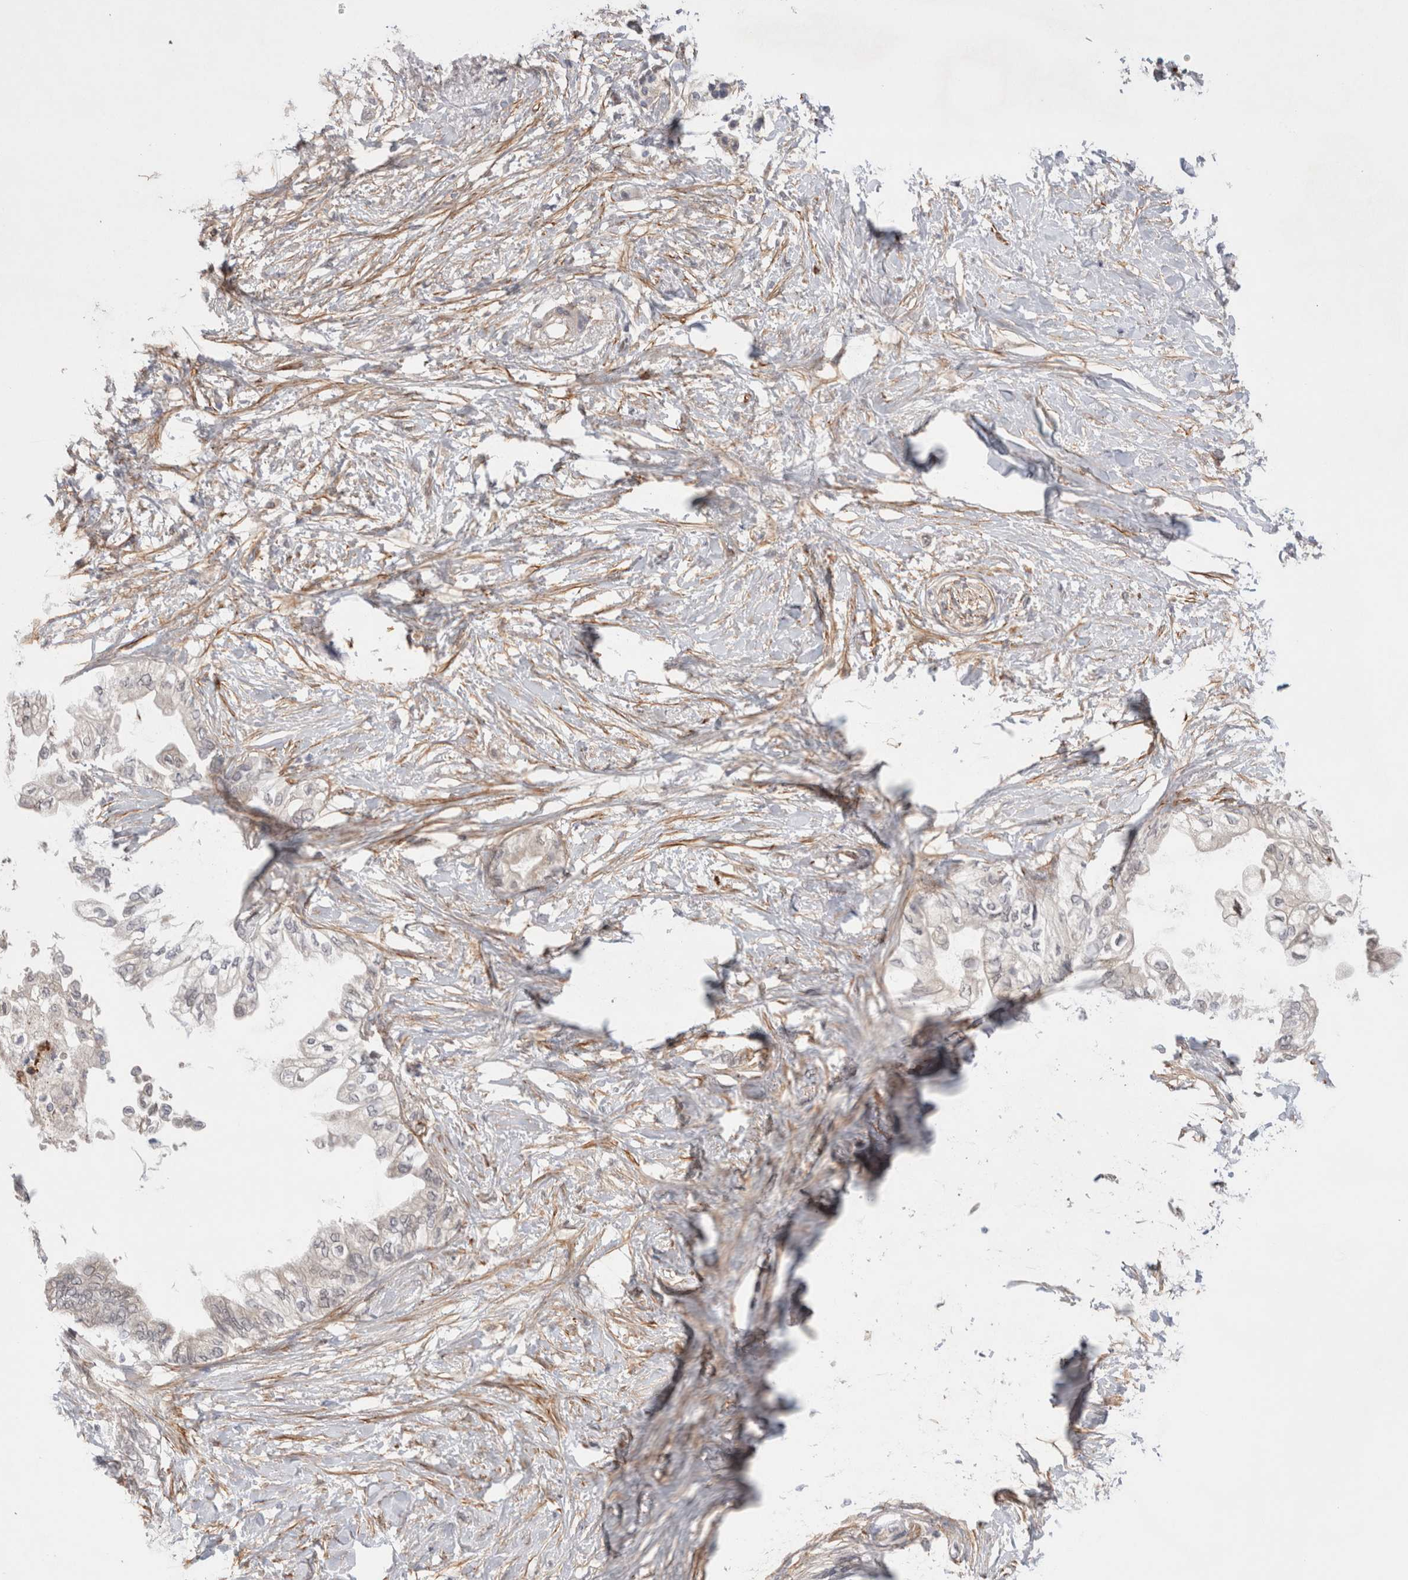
{"staining": {"intensity": "negative", "quantity": "none", "location": "none"}, "tissue": "pancreatic cancer", "cell_type": "Tumor cells", "image_type": "cancer", "snomed": [{"axis": "morphology", "description": "Normal tissue, NOS"}, {"axis": "morphology", "description": "Adenocarcinoma, NOS"}, {"axis": "topography", "description": "Pancreas"}, {"axis": "topography", "description": "Duodenum"}], "caption": "There is no significant staining in tumor cells of pancreatic adenocarcinoma.", "gene": "GSDMB", "patient": {"sex": "female", "age": 60}}